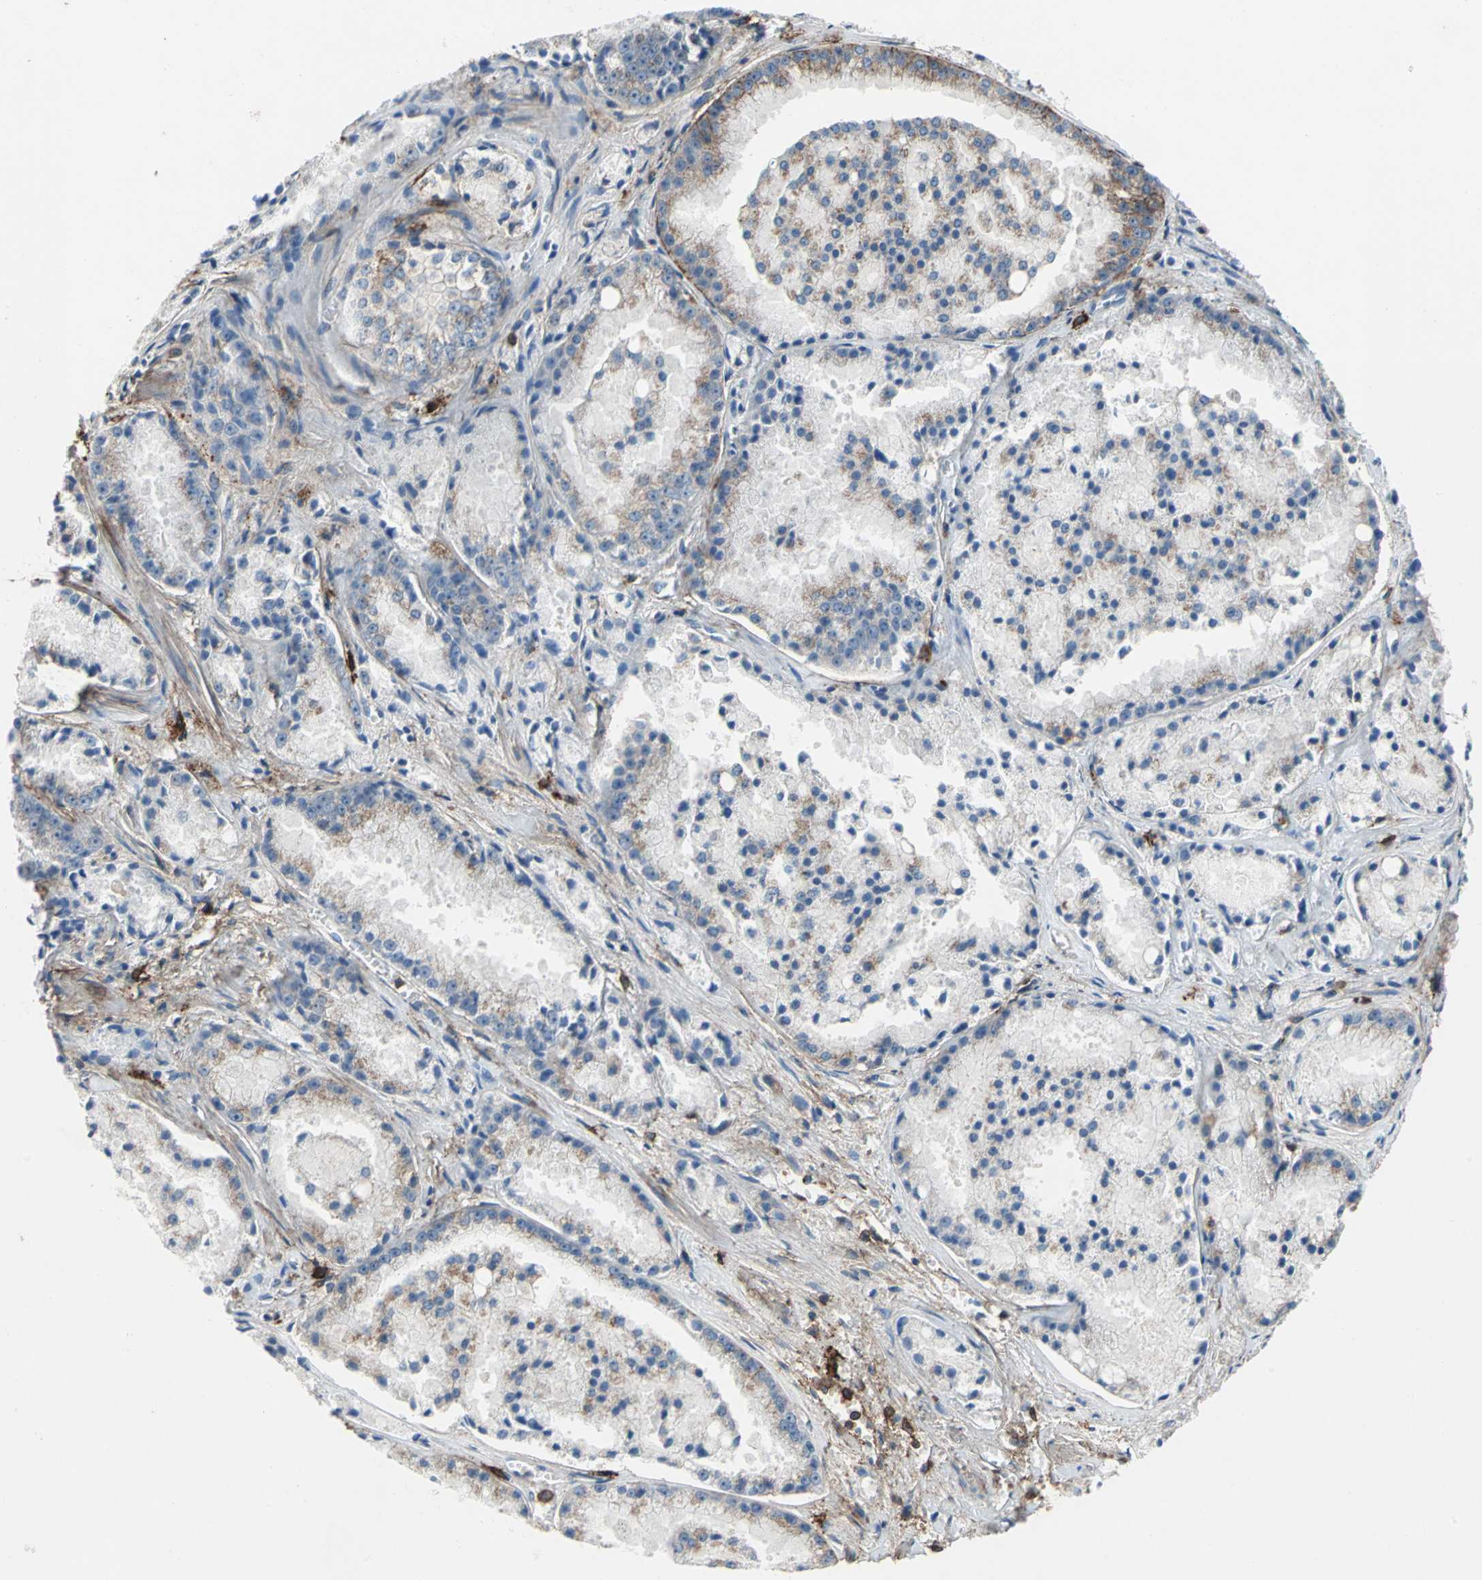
{"staining": {"intensity": "weak", "quantity": "25%-75%", "location": "cytoplasmic/membranous"}, "tissue": "prostate cancer", "cell_type": "Tumor cells", "image_type": "cancer", "snomed": [{"axis": "morphology", "description": "Adenocarcinoma, Low grade"}, {"axis": "topography", "description": "Prostate"}], "caption": "Weak cytoplasmic/membranous positivity is appreciated in approximately 25%-75% of tumor cells in prostate cancer.", "gene": "CD44", "patient": {"sex": "male", "age": 64}}